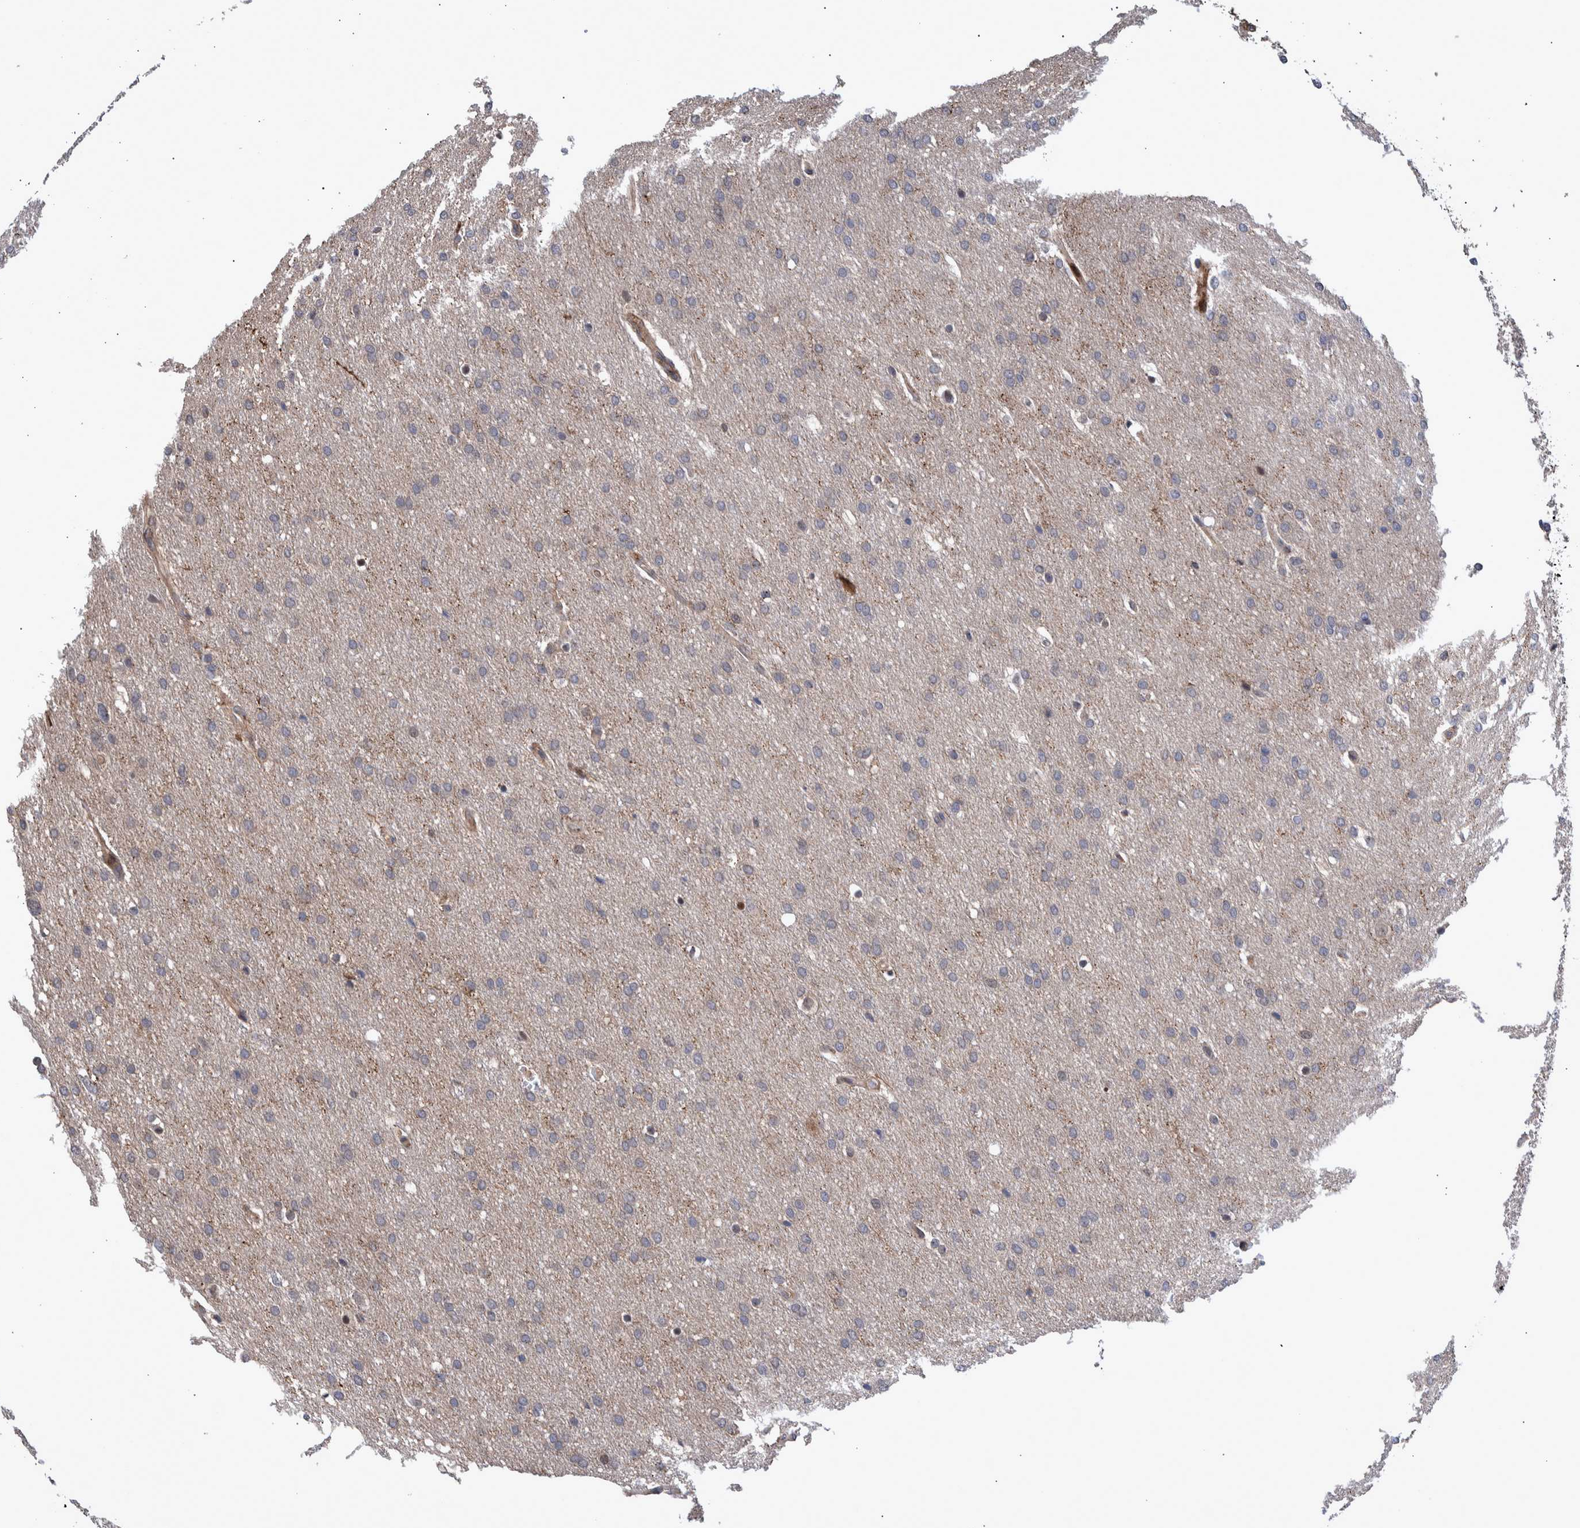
{"staining": {"intensity": "negative", "quantity": "none", "location": "none"}, "tissue": "glioma", "cell_type": "Tumor cells", "image_type": "cancer", "snomed": [{"axis": "morphology", "description": "Glioma, malignant, Low grade"}, {"axis": "topography", "description": "Brain"}], "caption": "Immunohistochemical staining of glioma exhibits no significant expression in tumor cells. (DAB immunohistochemistry, high magnification).", "gene": "SHISA6", "patient": {"sex": "female", "age": 37}}